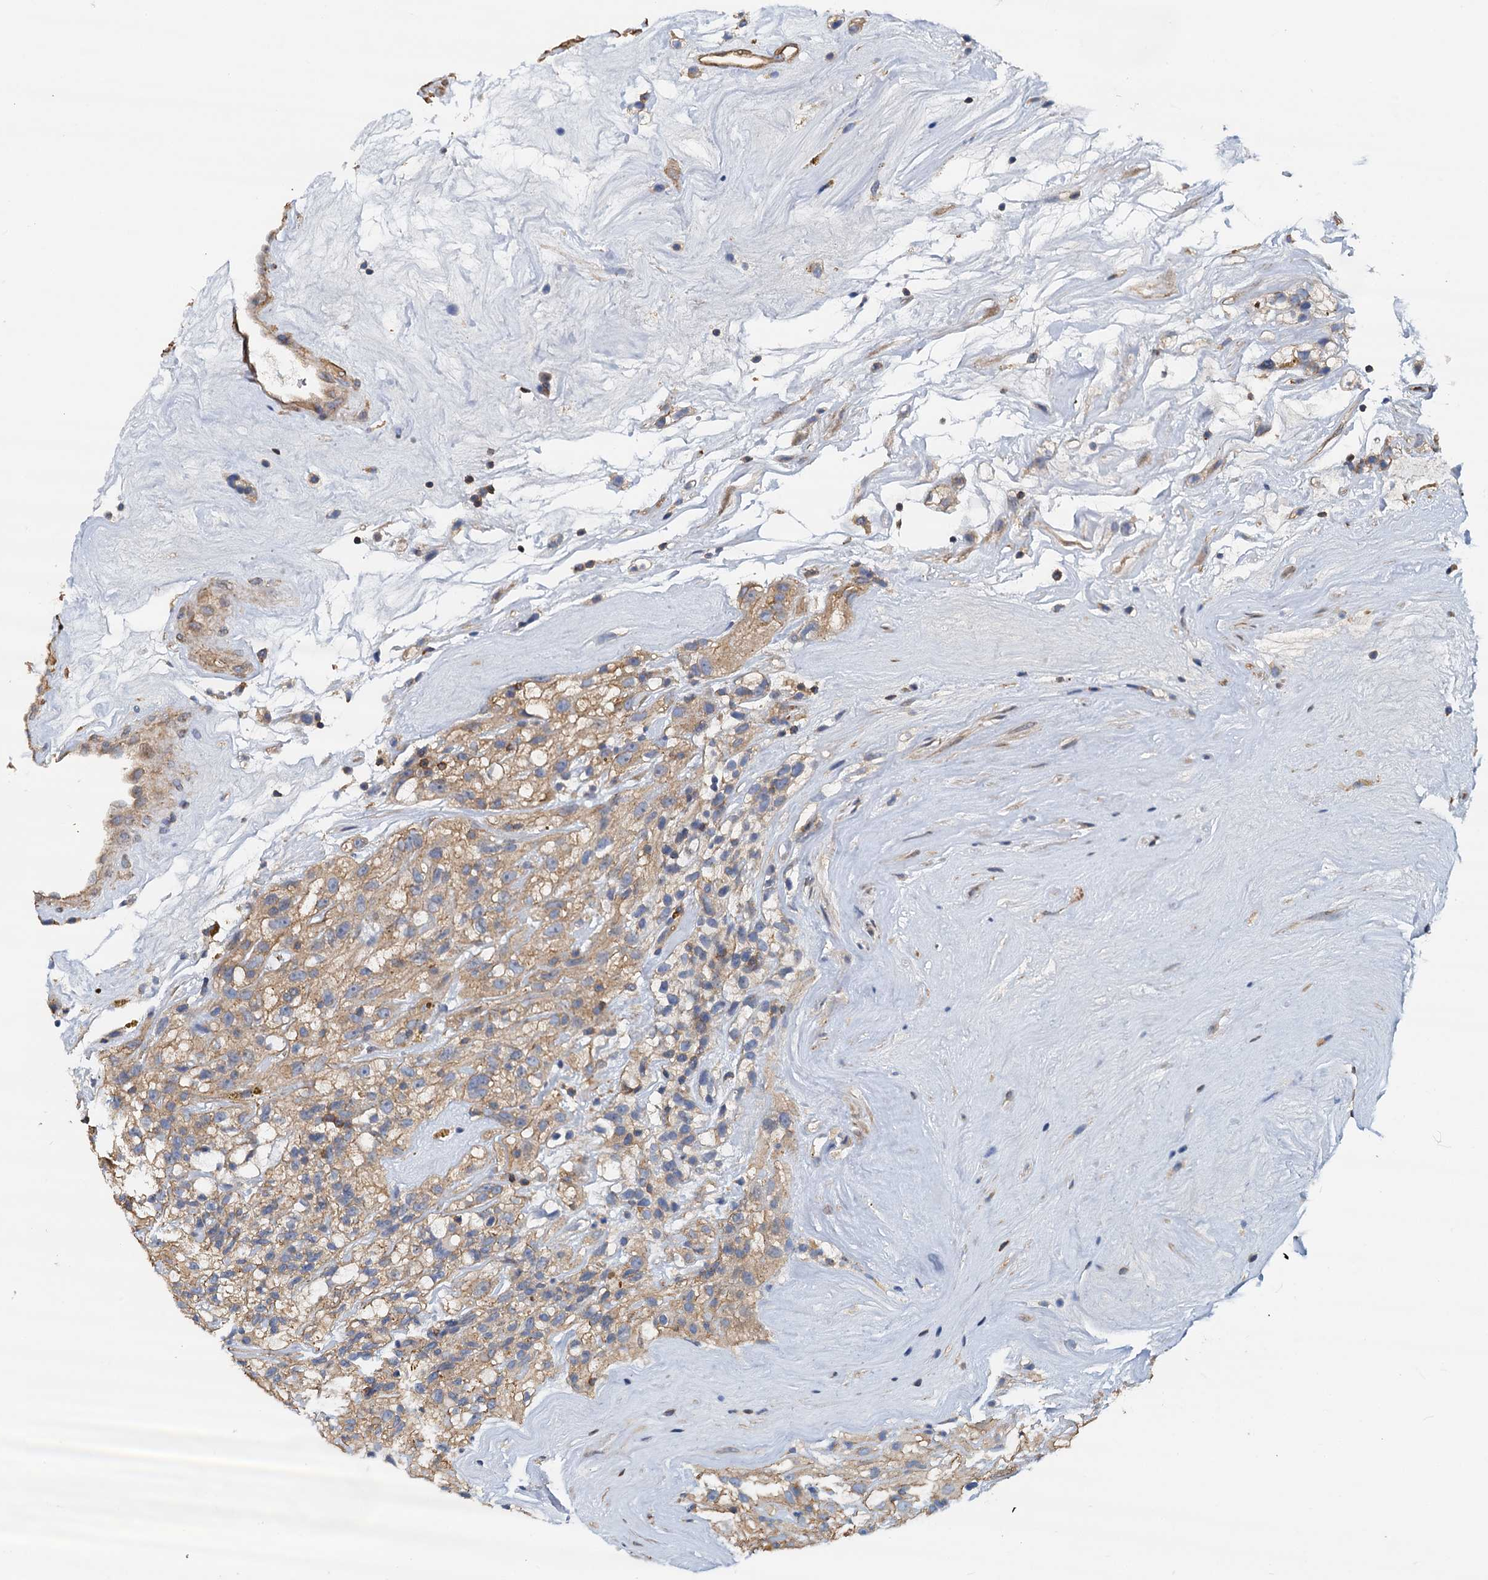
{"staining": {"intensity": "weak", "quantity": "25%-75%", "location": "cytoplasmic/membranous"}, "tissue": "renal cancer", "cell_type": "Tumor cells", "image_type": "cancer", "snomed": [{"axis": "morphology", "description": "Adenocarcinoma, NOS"}, {"axis": "topography", "description": "Kidney"}], "caption": "Renal cancer tissue demonstrates weak cytoplasmic/membranous staining in approximately 25%-75% of tumor cells, visualized by immunohistochemistry. (DAB IHC with brightfield microscopy, high magnification).", "gene": "ROGDI", "patient": {"sex": "female", "age": 57}}